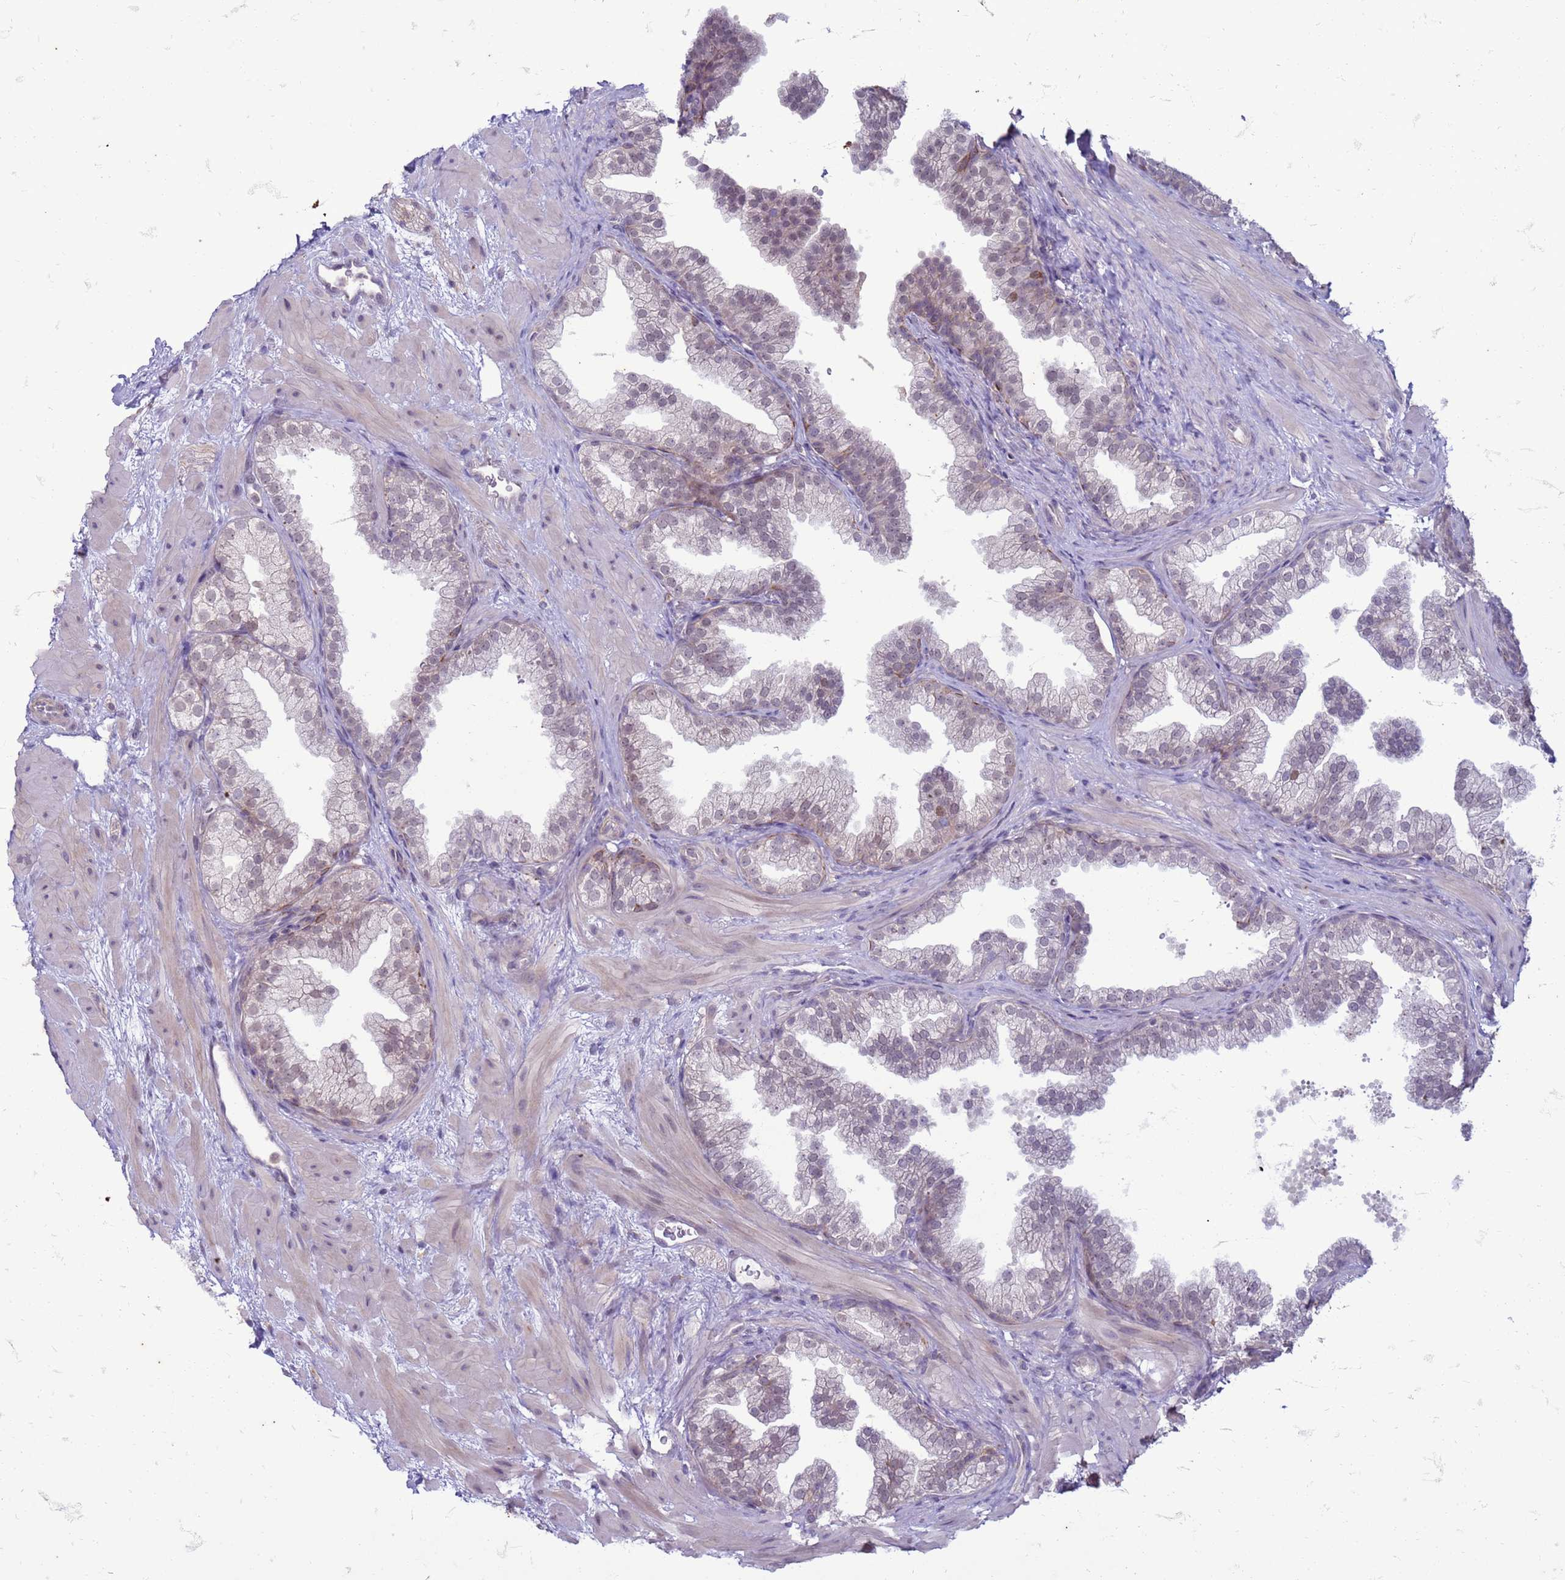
{"staining": {"intensity": "weak", "quantity": "<25%", "location": "cytoplasmic/membranous"}, "tissue": "prostate", "cell_type": "Glandular cells", "image_type": "normal", "snomed": [{"axis": "morphology", "description": "Normal tissue, NOS"}, {"axis": "topography", "description": "Prostate"}], "caption": "This micrograph is of unremarkable prostate stained with immunohistochemistry to label a protein in brown with the nuclei are counter-stained blue. There is no positivity in glandular cells.", "gene": "SLC15A3", "patient": {"sex": "male", "age": 37}}